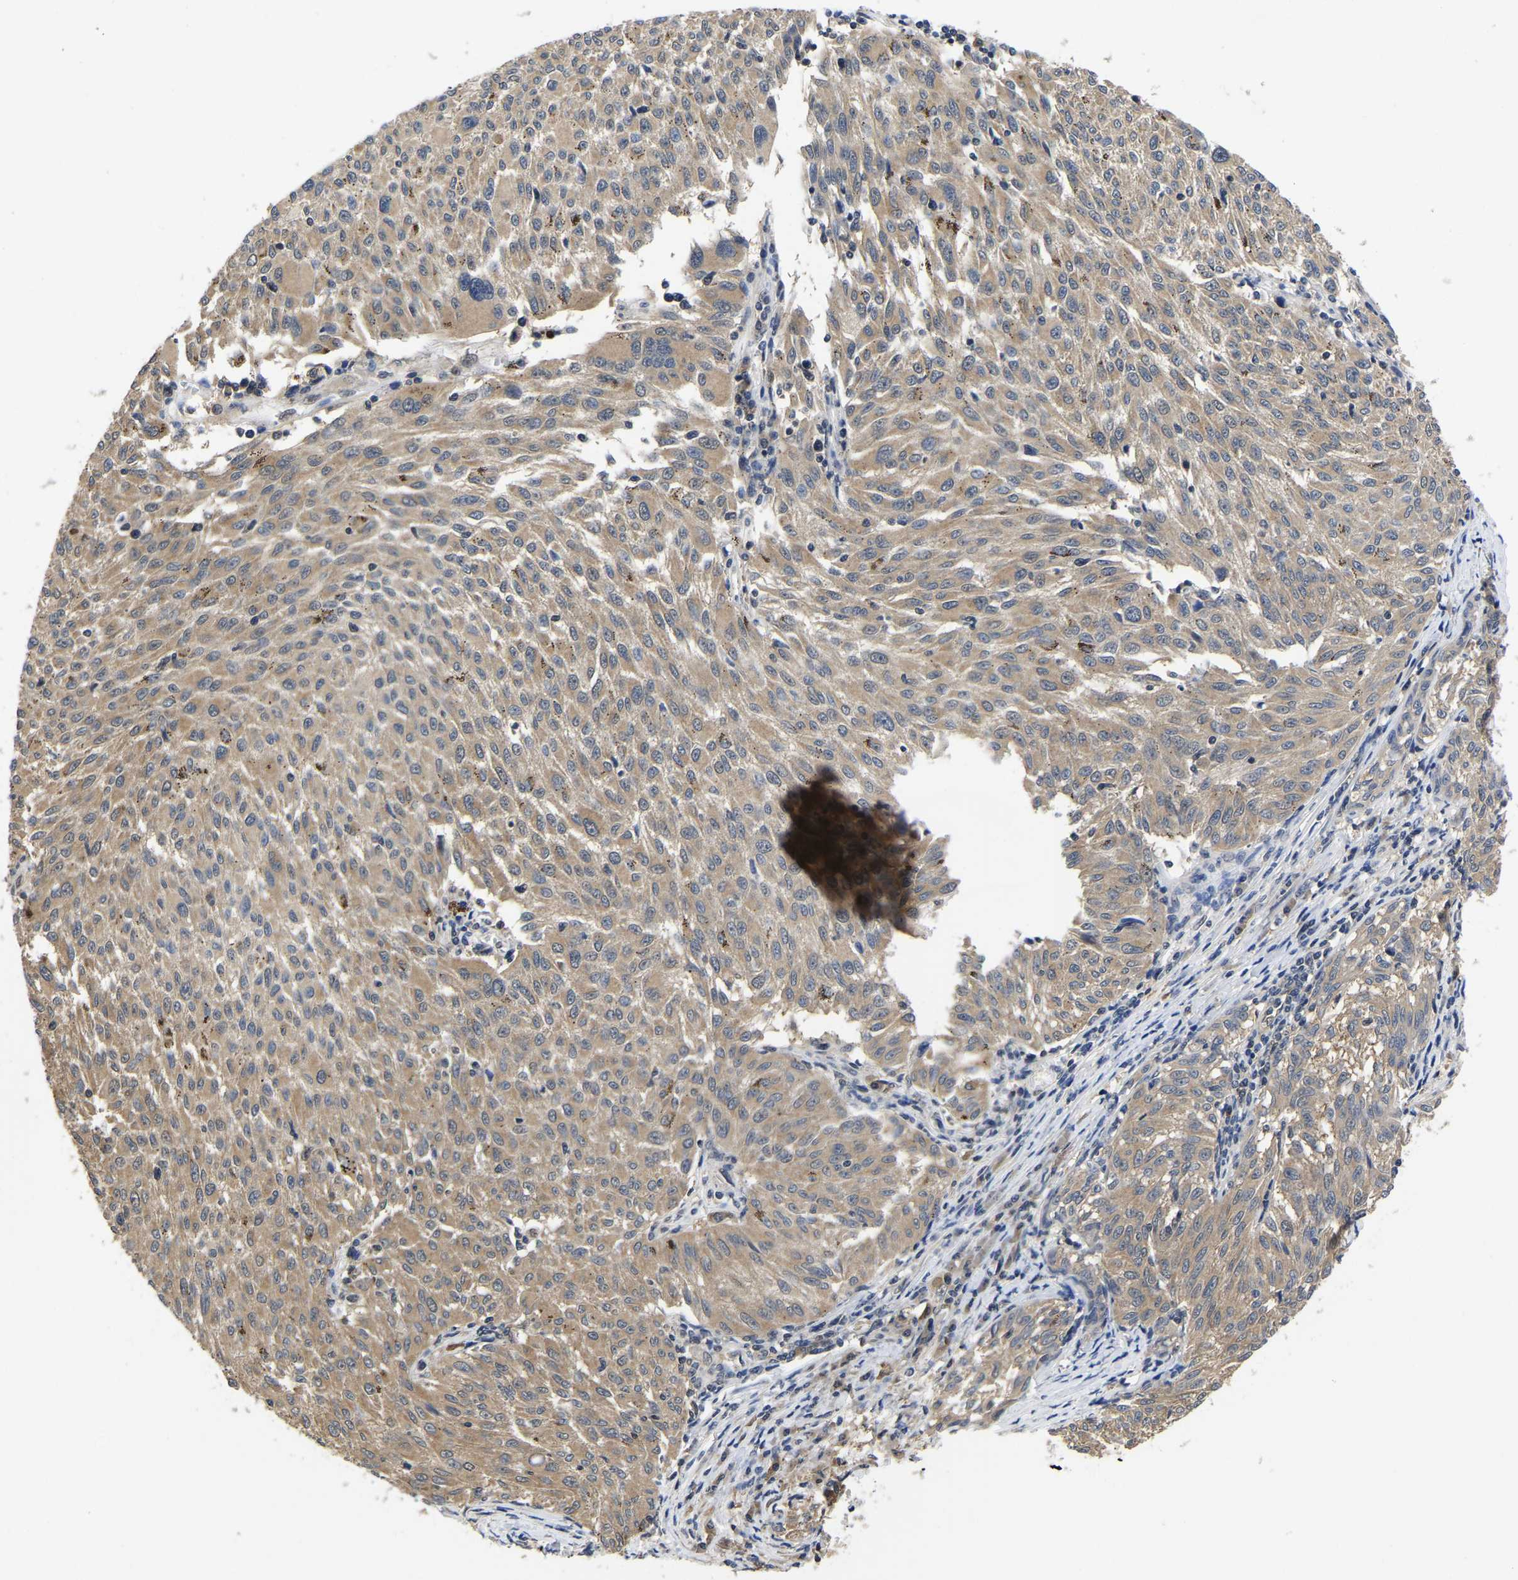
{"staining": {"intensity": "weak", "quantity": ">75%", "location": "cytoplasmic/membranous"}, "tissue": "melanoma", "cell_type": "Tumor cells", "image_type": "cancer", "snomed": [{"axis": "morphology", "description": "Malignant melanoma, NOS"}, {"axis": "topography", "description": "Skin"}], "caption": "Tumor cells exhibit low levels of weak cytoplasmic/membranous staining in about >75% of cells in human melanoma.", "gene": "MCOLN2", "patient": {"sex": "female", "age": 72}}